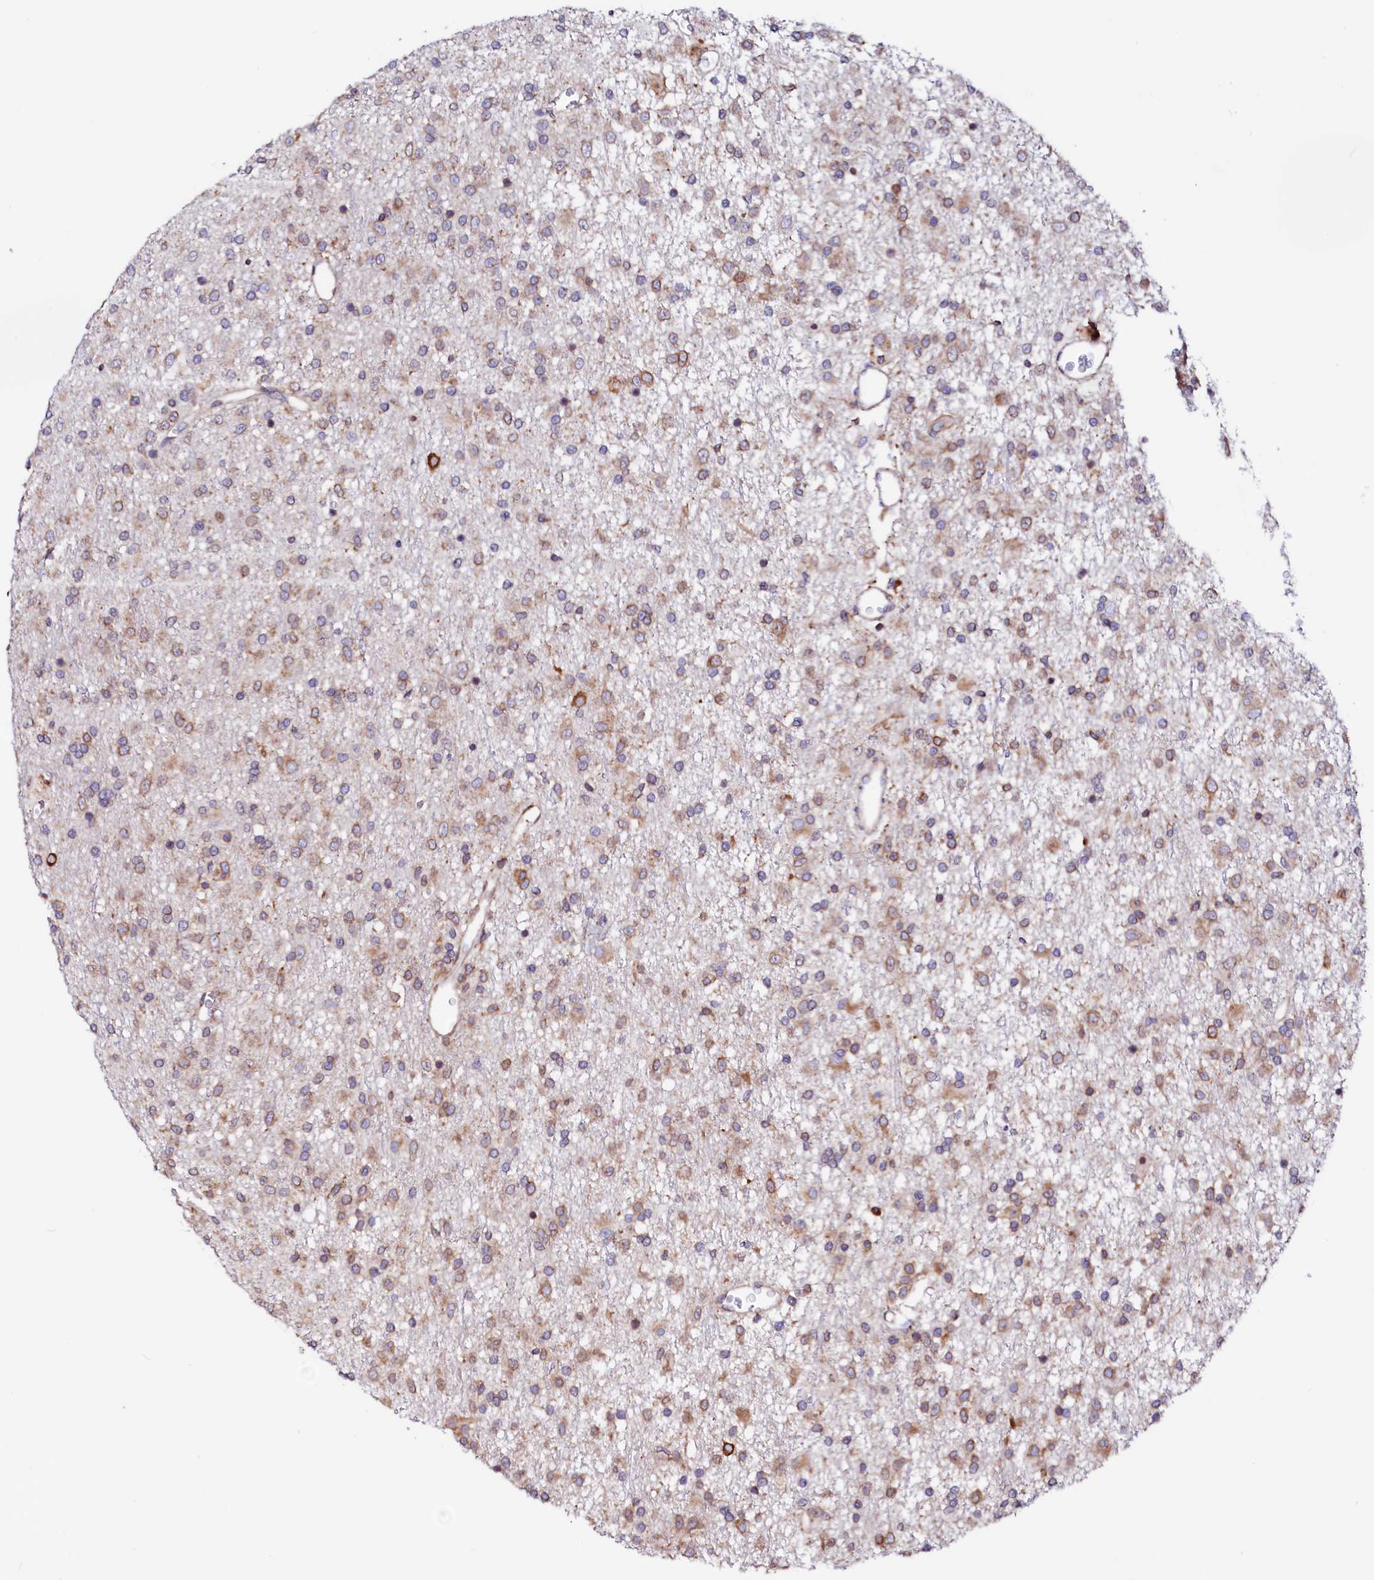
{"staining": {"intensity": "weak", "quantity": ">75%", "location": "cytoplasmic/membranous"}, "tissue": "glioma", "cell_type": "Tumor cells", "image_type": "cancer", "snomed": [{"axis": "morphology", "description": "Glioma, malignant, Low grade"}, {"axis": "topography", "description": "Brain"}], "caption": "About >75% of tumor cells in glioma show weak cytoplasmic/membranous protein expression as visualized by brown immunohistochemical staining.", "gene": "DERL1", "patient": {"sex": "male", "age": 65}}